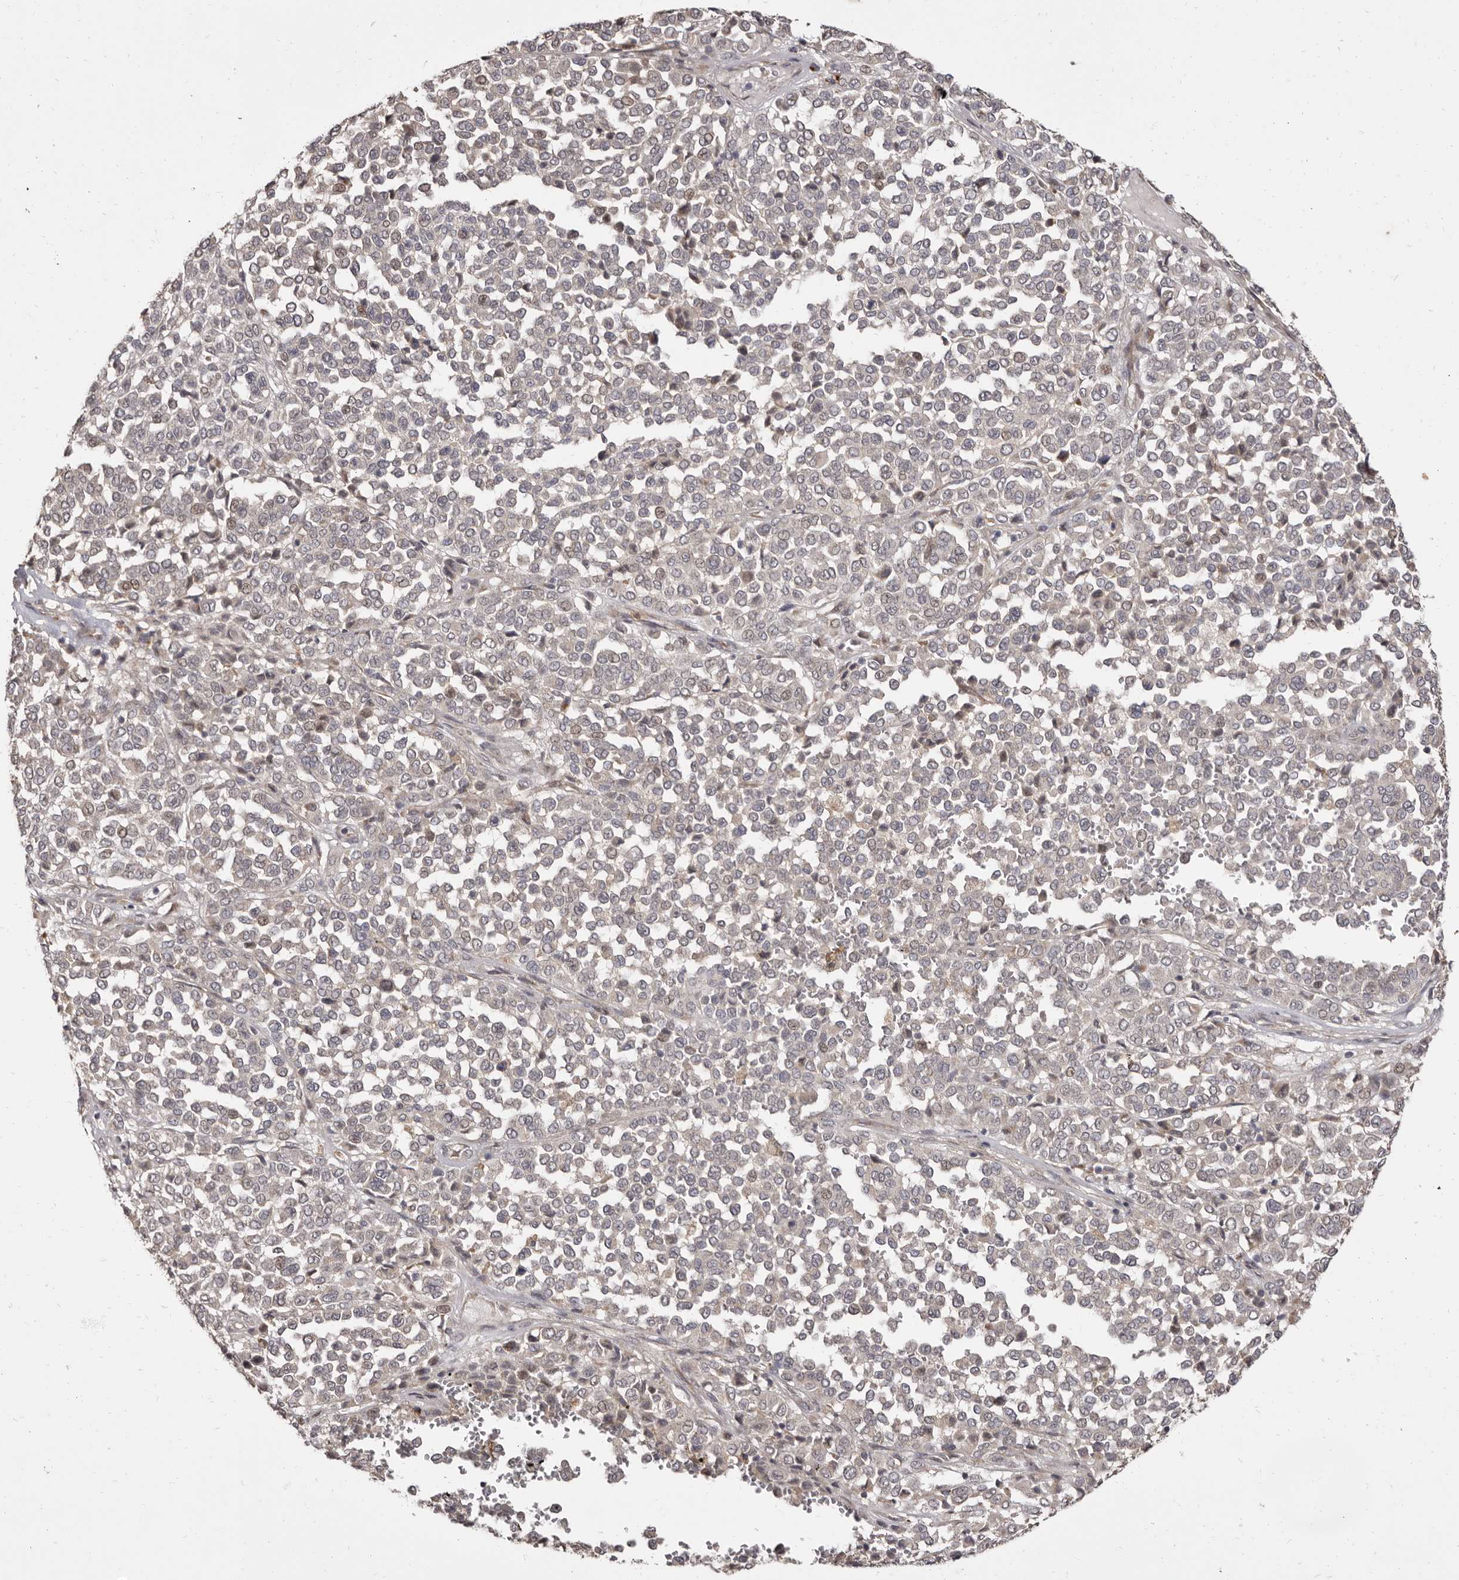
{"staining": {"intensity": "negative", "quantity": "none", "location": "none"}, "tissue": "melanoma", "cell_type": "Tumor cells", "image_type": "cancer", "snomed": [{"axis": "morphology", "description": "Malignant melanoma, Metastatic site"}, {"axis": "topography", "description": "Pancreas"}], "caption": "Human malignant melanoma (metastatic site) stained for a protein using IHC displays no expression in tumor cells.", "gene": "ZNF326", "patient": {"sex": "female", "age": 30}}